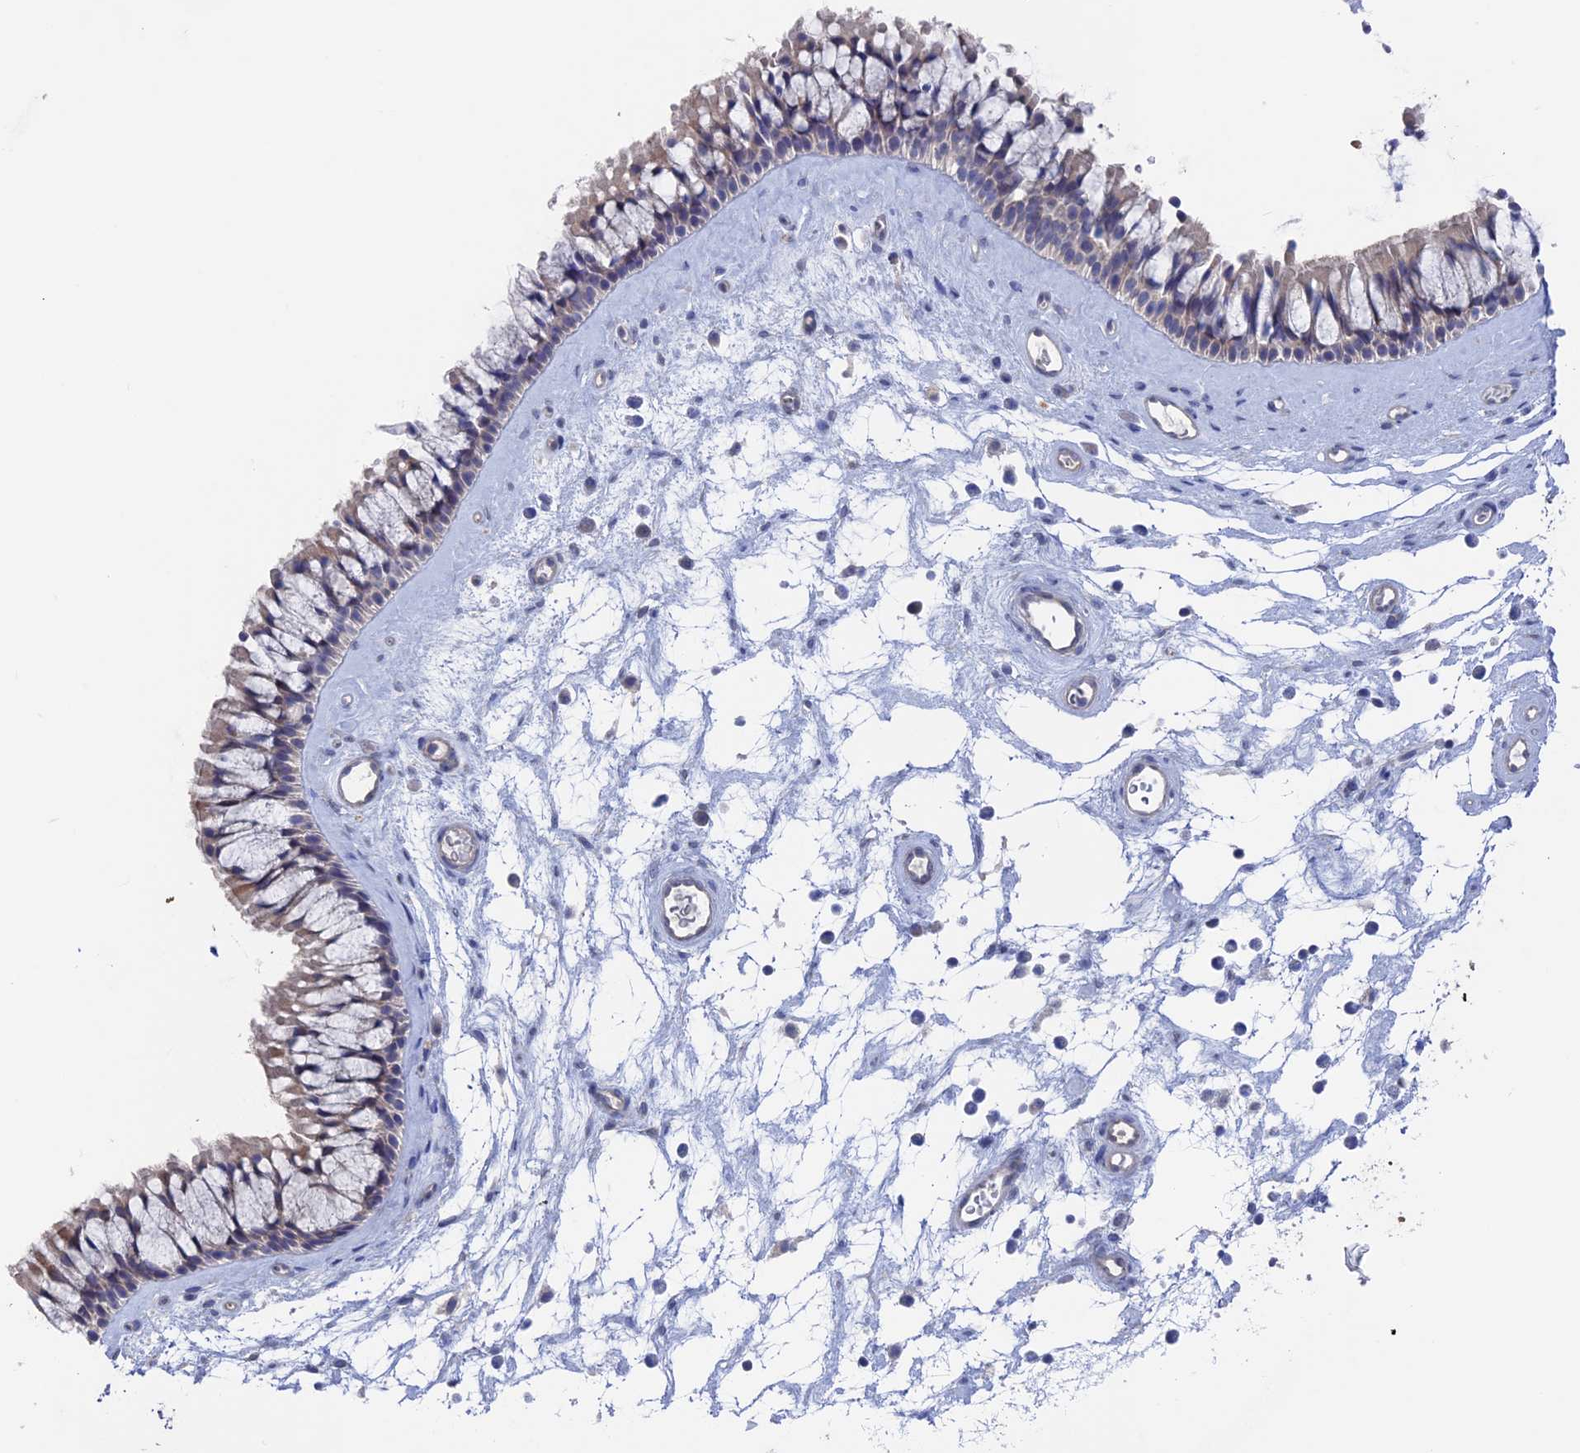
{"staining": {"intensity": "weak", "quantity": "<25%", "location": "cytoplasmic/membranous"}, "tissue": "nasopharynx", "cell_type": "Respiratory epithelial cells", "image_type": "normal", "snomed": [{"axis": "morphology", "description": "Normal tissue, NOS"}, {"axis": "topography", "description": "Nasopharynx"}], "caption": "High power microscopy micrograph of an immunohistochemistry (IHC) histopathology image of unremarkable nasopharynx, revealing no significant staining in respiratory epithelial cells.", "gene": "NUTF2", "patient": {"sex": "male", "age": 64}}